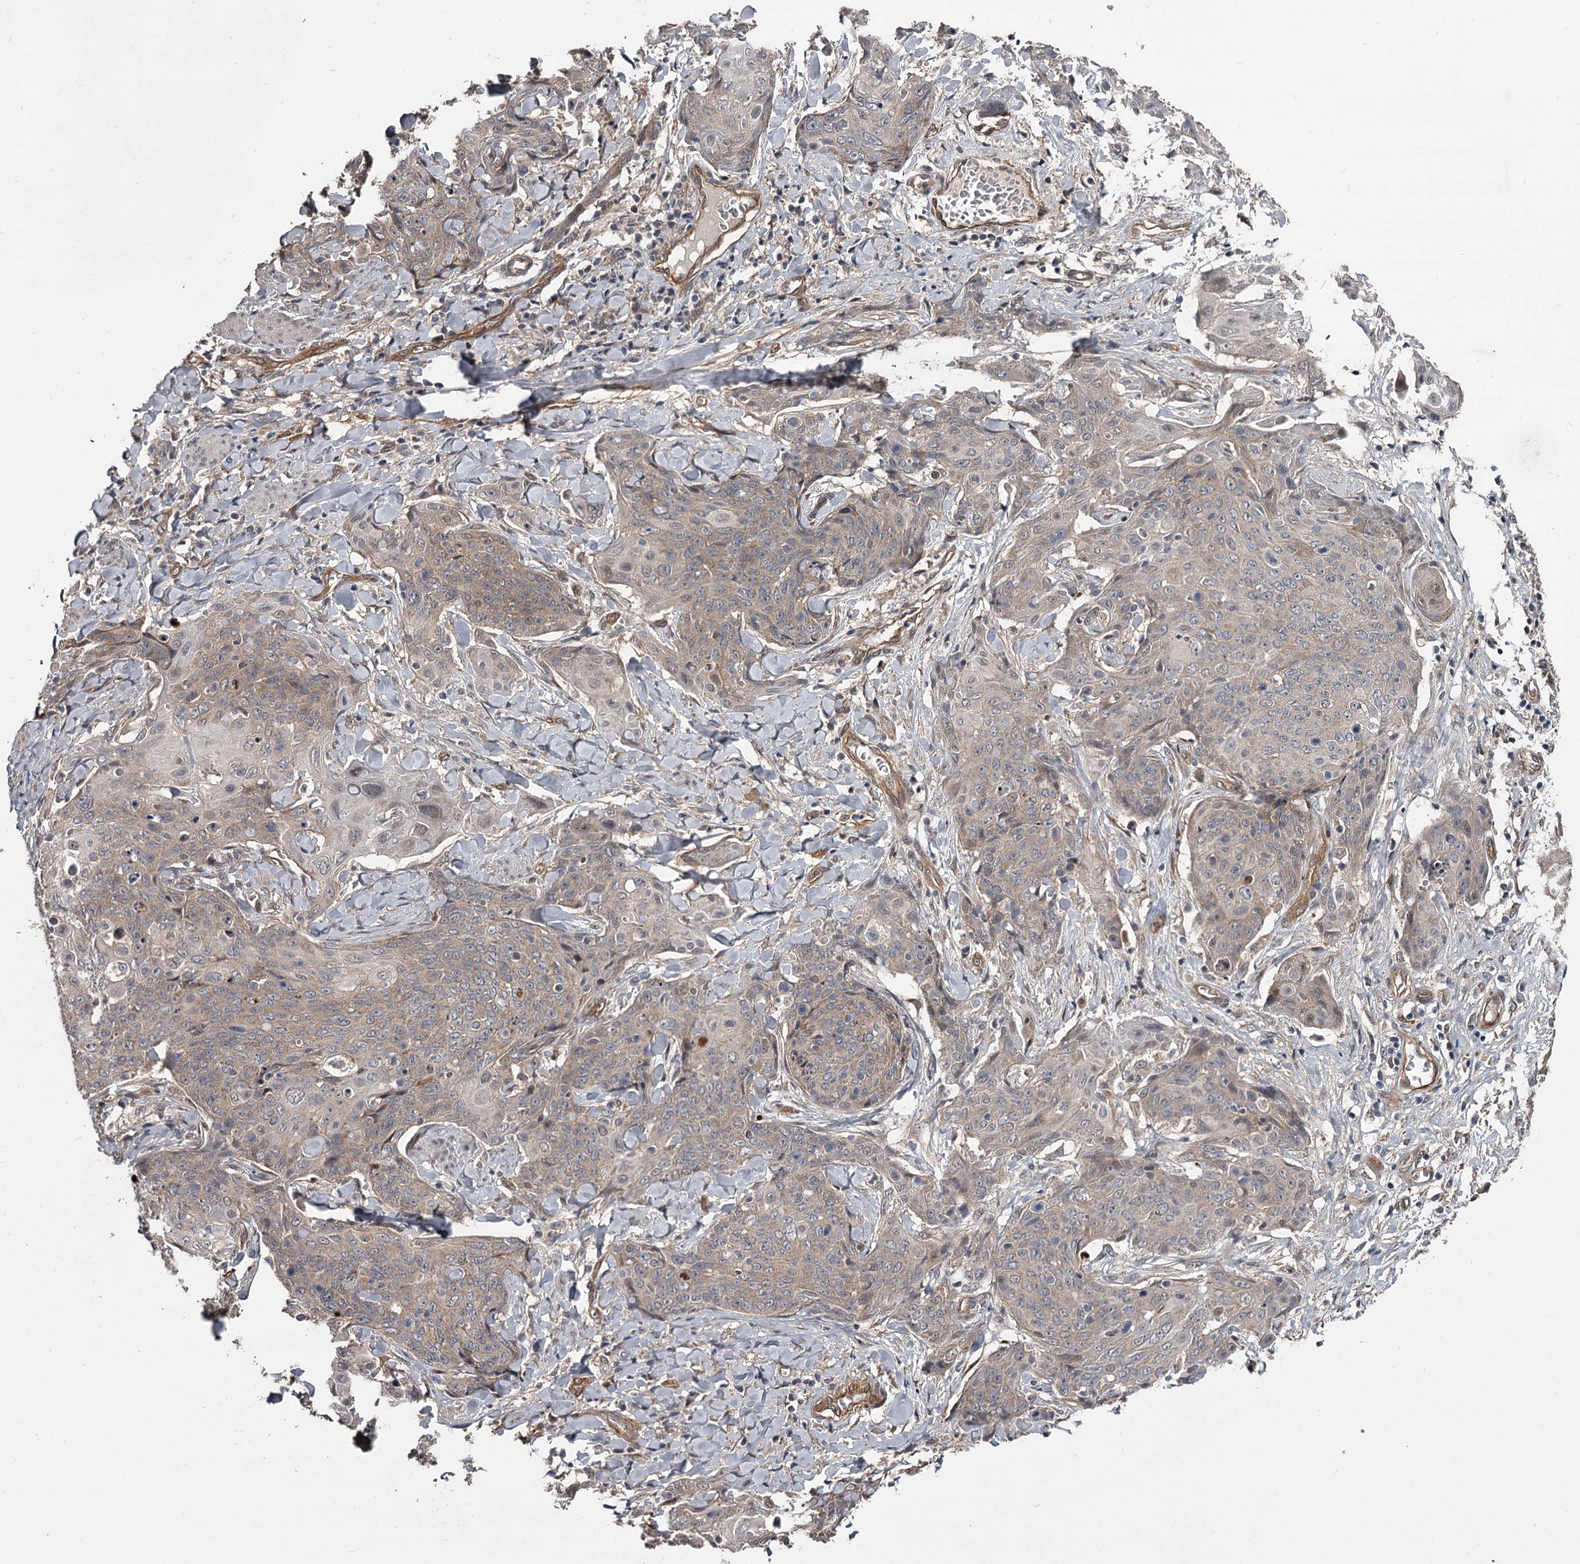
{"staining": {"intensity": "weak", "quantity": "25%-75%", "location": "cytoplasmic/membranous"}, "tissue": "skin cancer", "cell_type": "Tumor cells", "image_type": "cancer", "snomed": [{"axis": "morphology", "description": "Squamous cell carcinoma, NOS"}, {"axis": "topography", "description": "Skin"}, {"axis": "topography", "description": "Vulva"}], "caption": "Immunohistochemical staining of human skin cancer displays low levels of weak cytoplasmic/membranous expression in about 25%-75% of tumor cells. (DAB IHC, brown staining for protein, blue staining for nuclei).", "gene": "CDC42EP2", "patient": {"sex": "female", "age": 85}}